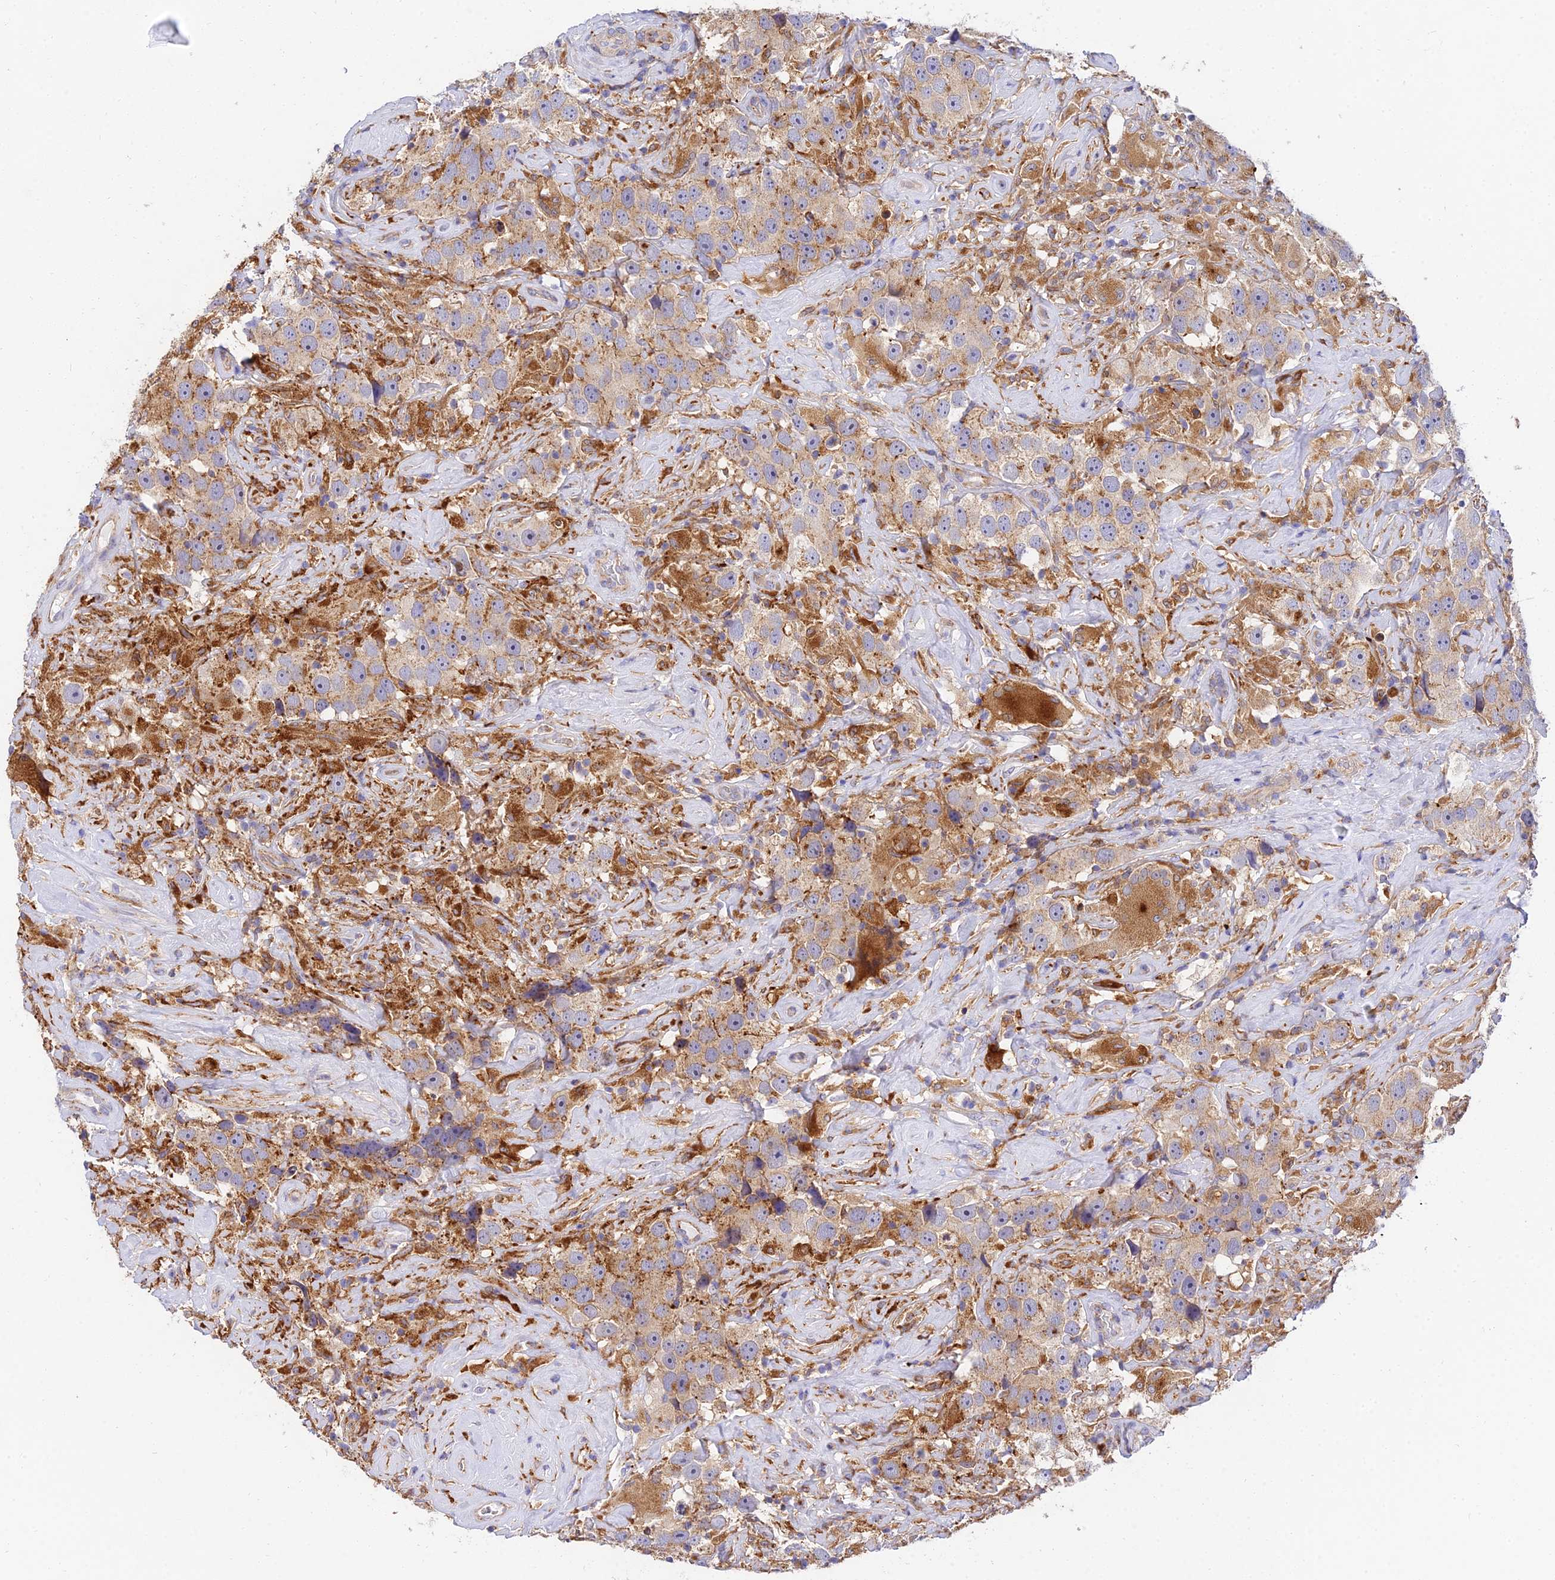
{"staining": {"intensity": "weak", "quantity": "25%-75%", "location": "cytoplasmic/membranous"}, "tissue": "testis cancer", "cell_type": "Tumor cells", "image_type": "cancer", "snomed": [{"axis": "morphology", "description": "Seminoma, NOS"}, {"axis": "topography", "description": "Testis"}], "caption": "Weak cytoplasmic/membranous staining for a protein is present in about 25%-75% of tumor cells of testis seminoma using IHC.", "gene": "ARL8B", "patient": {"sex": "male", "age": 49}}